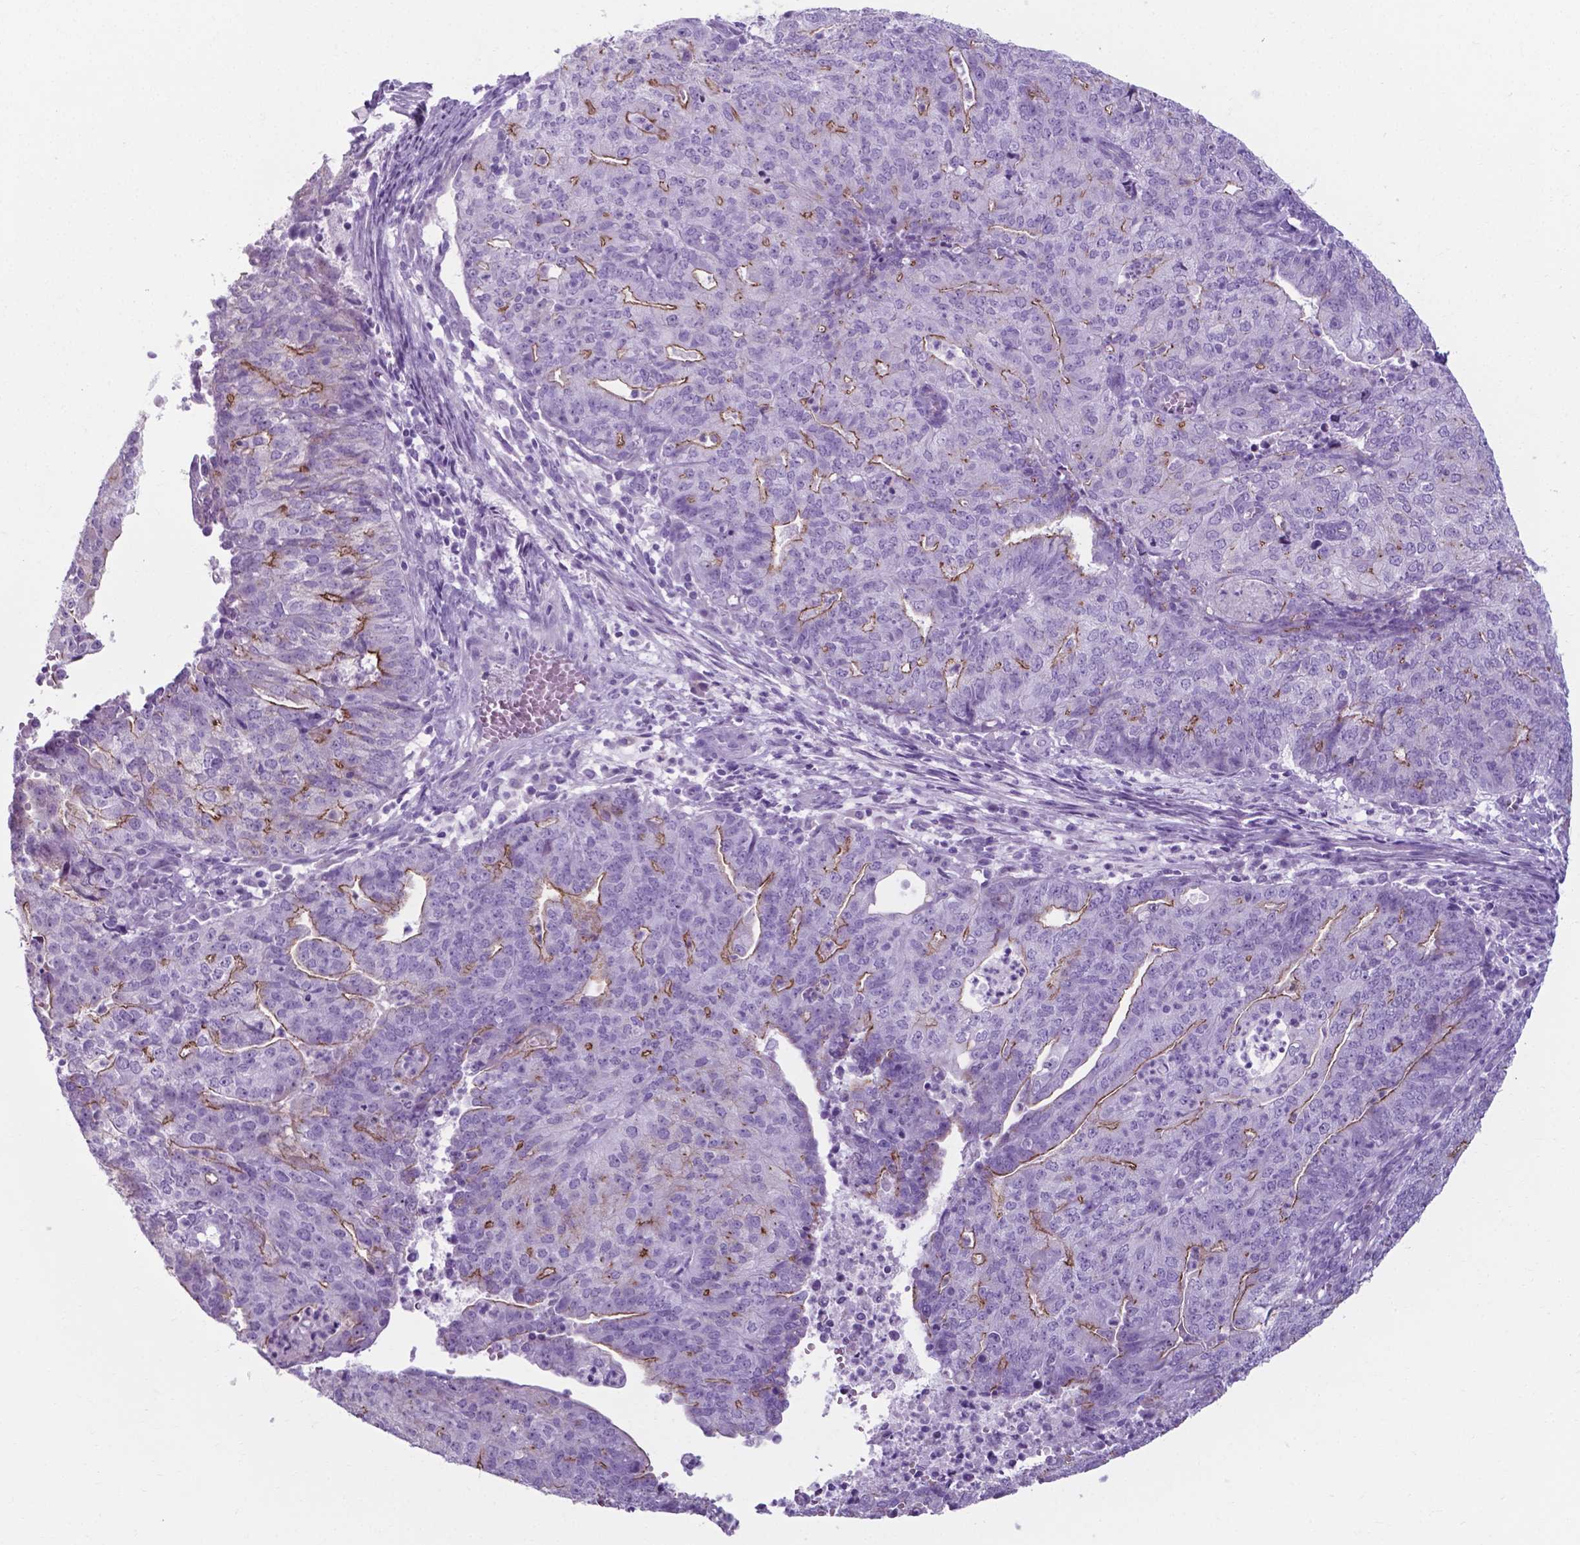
{"staining": {"intensity": "moderate", "quantity": "25%-75%", "location": "cytoplasmic/membranous"}, "tissue": "endometrial cancer", "cell_type": "Tumor cells", "image_type": "cancer", "snomed": [{"axis": "morphology", "description": "Adenocarcinoma, NOS"}, {"axis": "topography", "description": "Endometrium"}], "caption": "Approximately 25%-75% of tumor cells in human endometrial cancer show moderate cytoplasmic/membranous protein staining as visualized by brown immunohistochemical staining.", "gene": "AP5B1", "patient": {"sex": "female", "age": 82}}